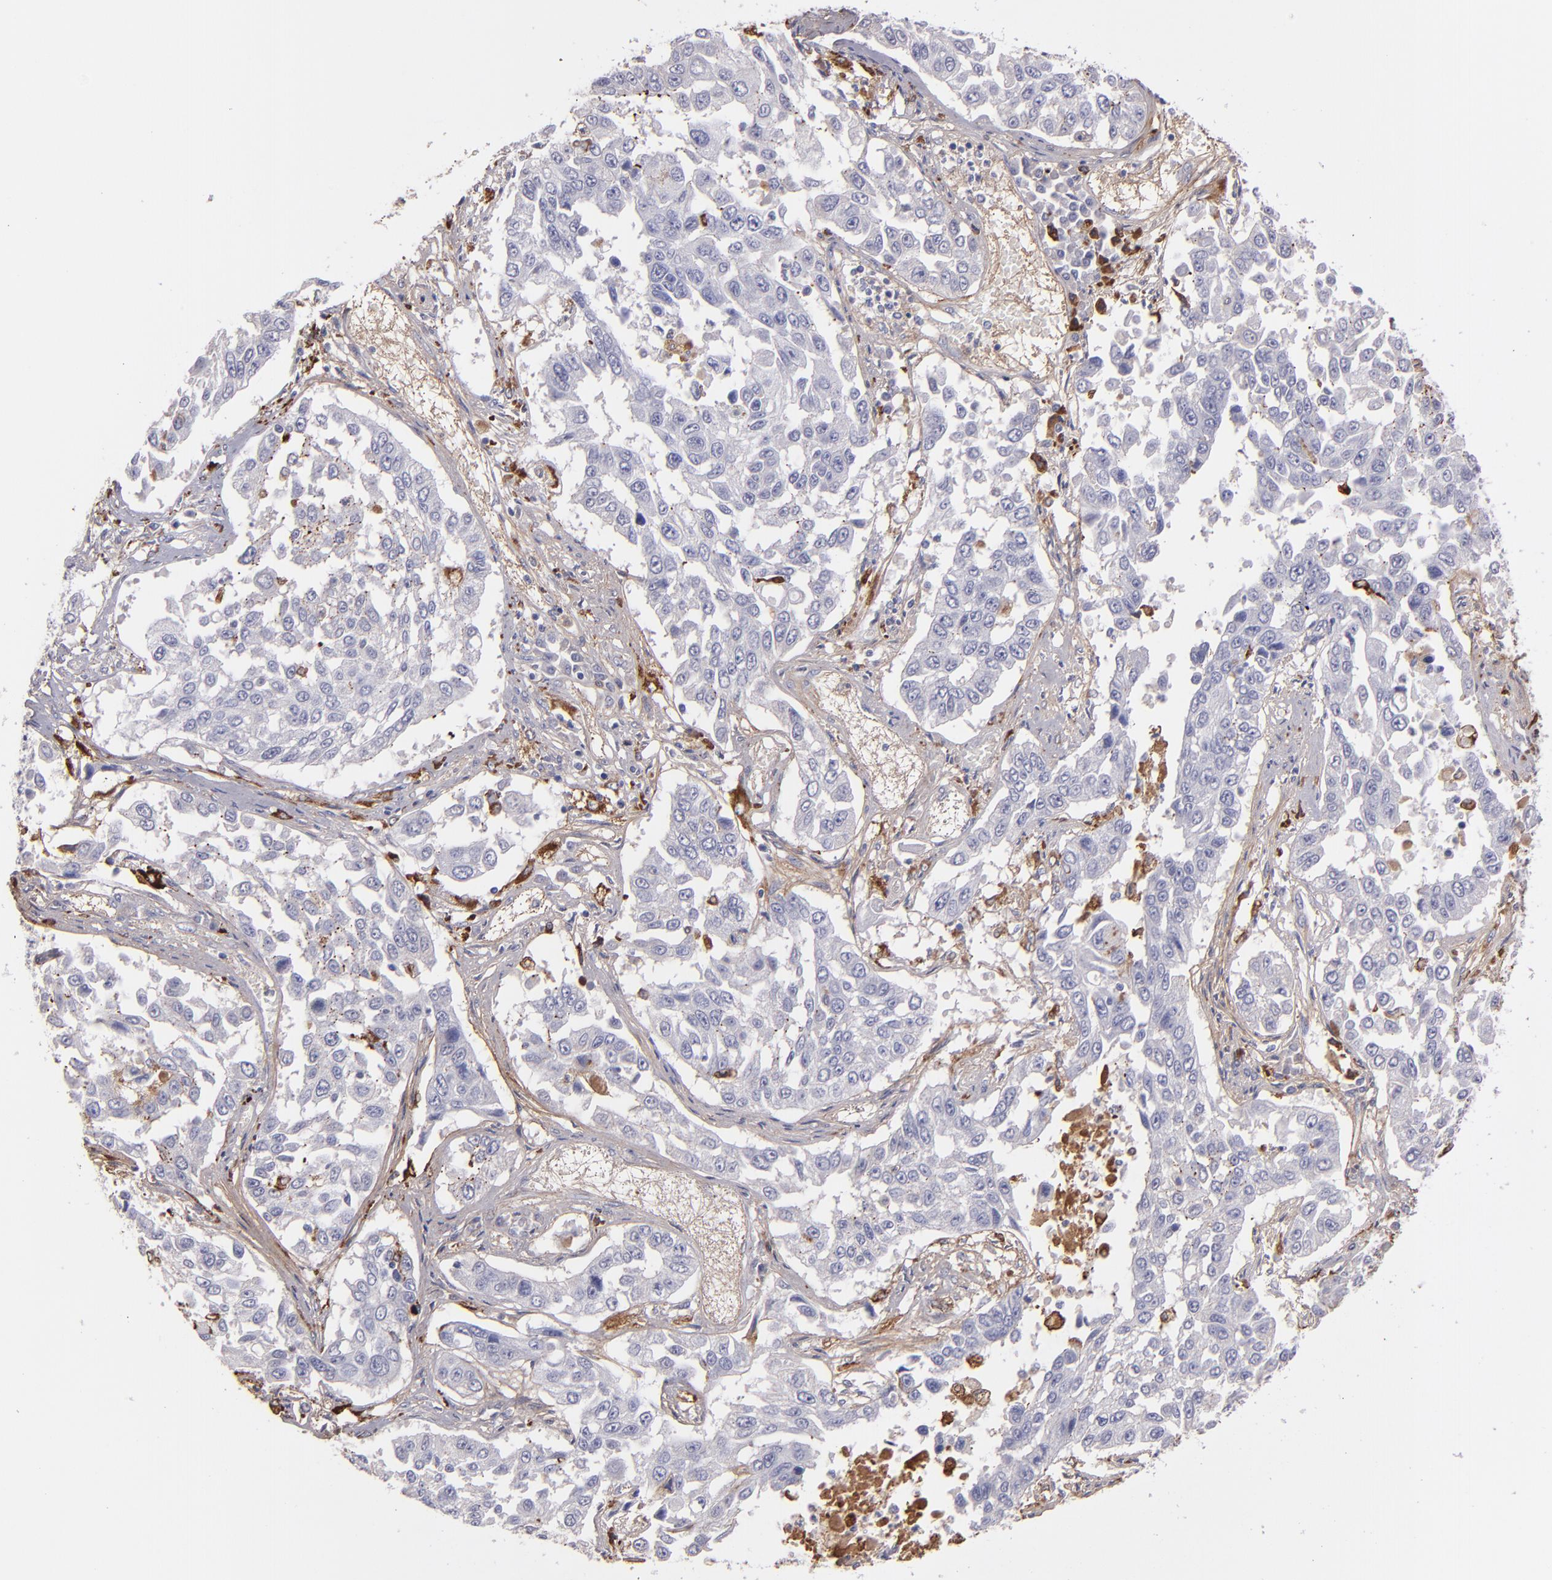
{"staining": {"intensity": "weak", "quantity": "<25%", "location": "cytoplasmic/membranous"}, "tissue": "lung cancer", "cell_type": "Tumor cells", "image_type": "cancer", "snomed": [{"axis": "morphology", "description": "Squamous cell carcinoma, NOS"}, {"axis": "topography", "description": "Lung"}], "caption": "Immunohistochemical staining of lung squamous cell carcinoma shows no significant expression in tumor cells.", "gene": "C1QA", "patient": {"sex": "male", "age": 71}}